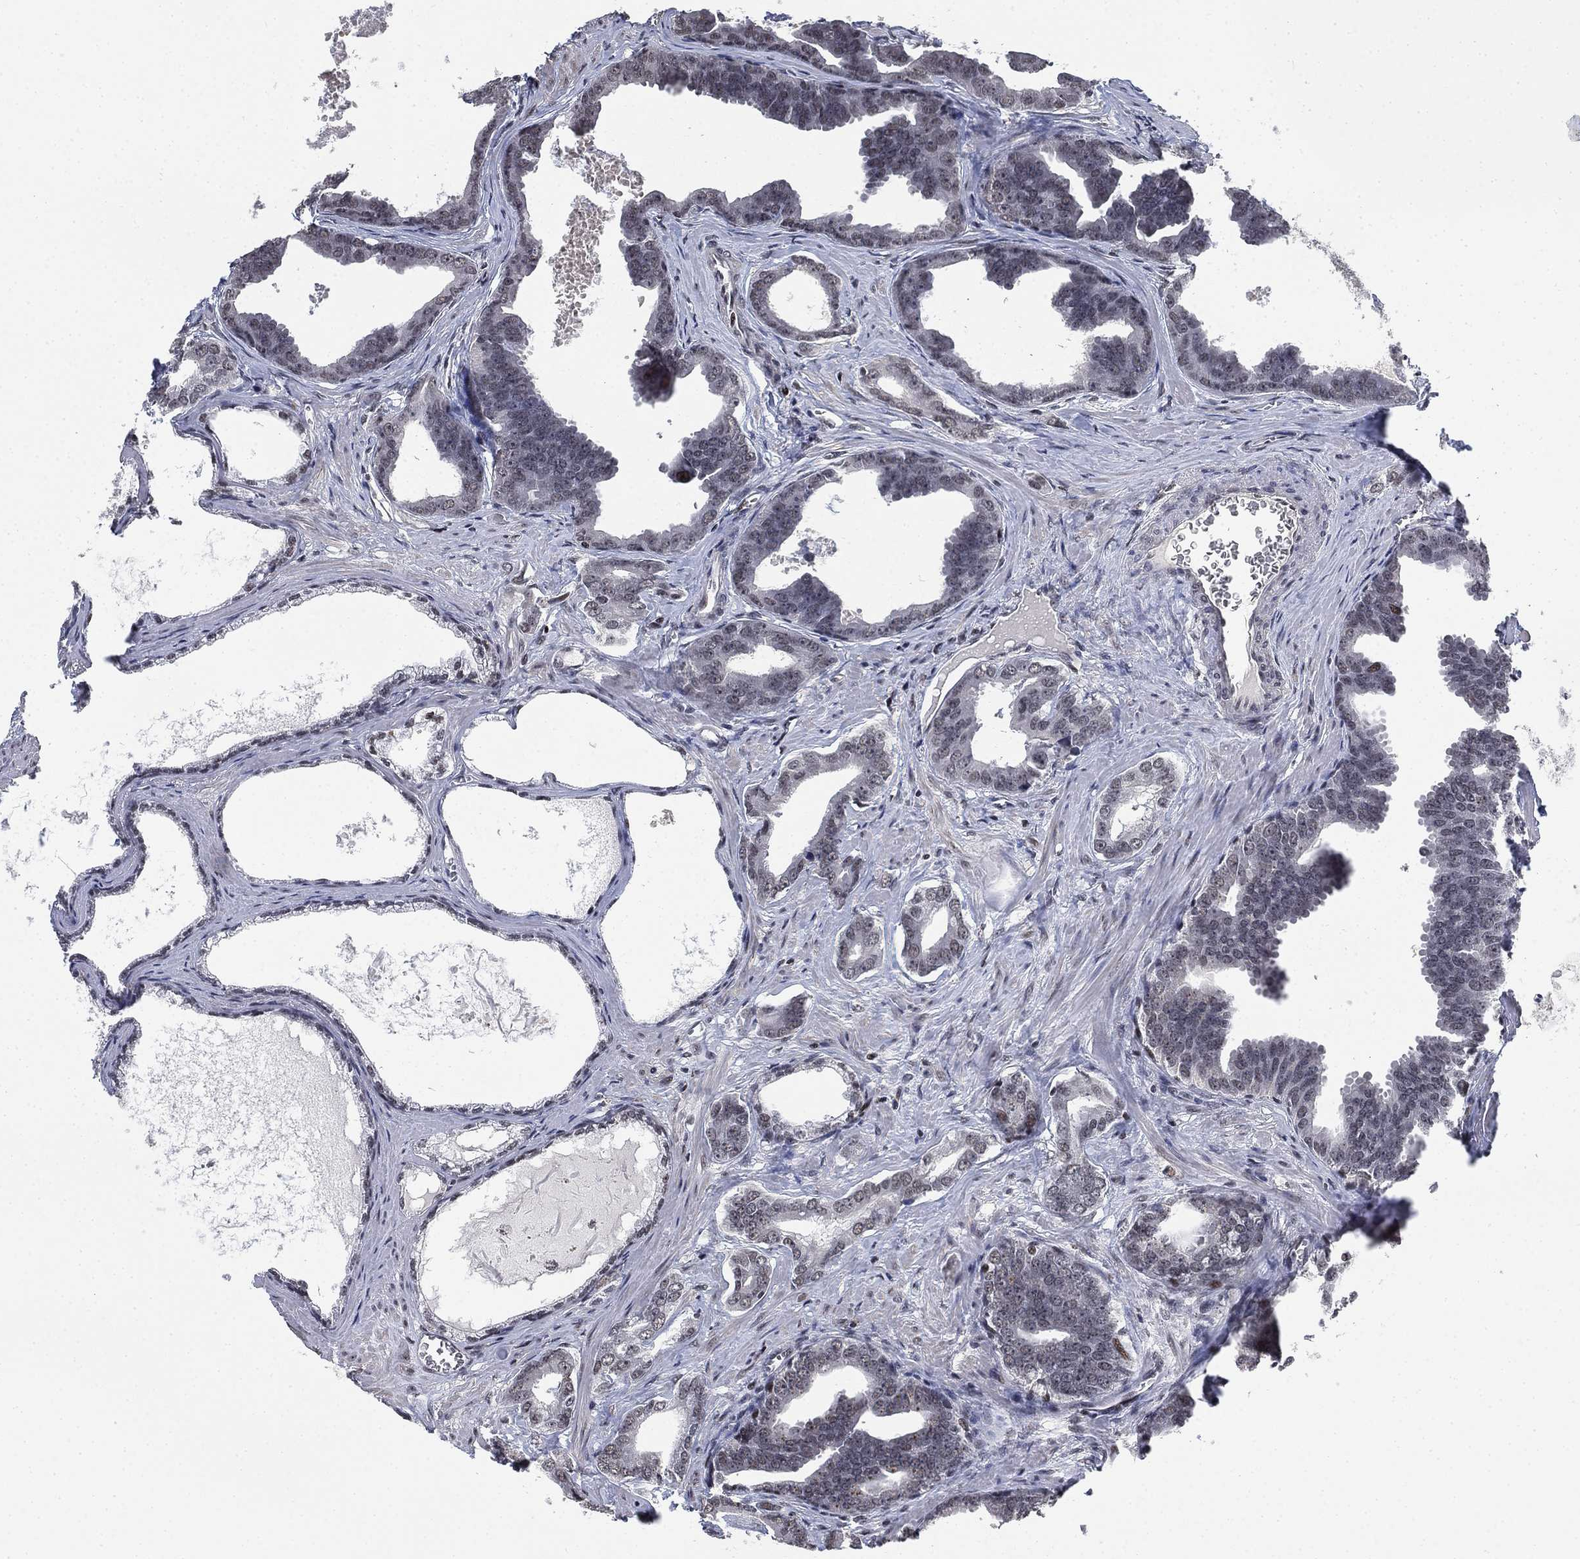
{"staining": {"intensity": "negative", "quantity": "none", "location": "none"}, "tissue": "prostate cancer", "cell_type": "Tumor cells", "image_type": "cancer", "snomed": [{"axis": "morphology", "description": "Adenocarcinoma, NOS"}, {"axis": "topography", "description": "Prostate"}], "caption": "Immunohistochemical staining of prostate cancer exhibits no significant staining in tumor cells. (Immunohistochemistry (ihc), brightfield microscopy, high magnification).", "gene": "ZSCAN30", "patient": {"sex": "male", "age": 66}}